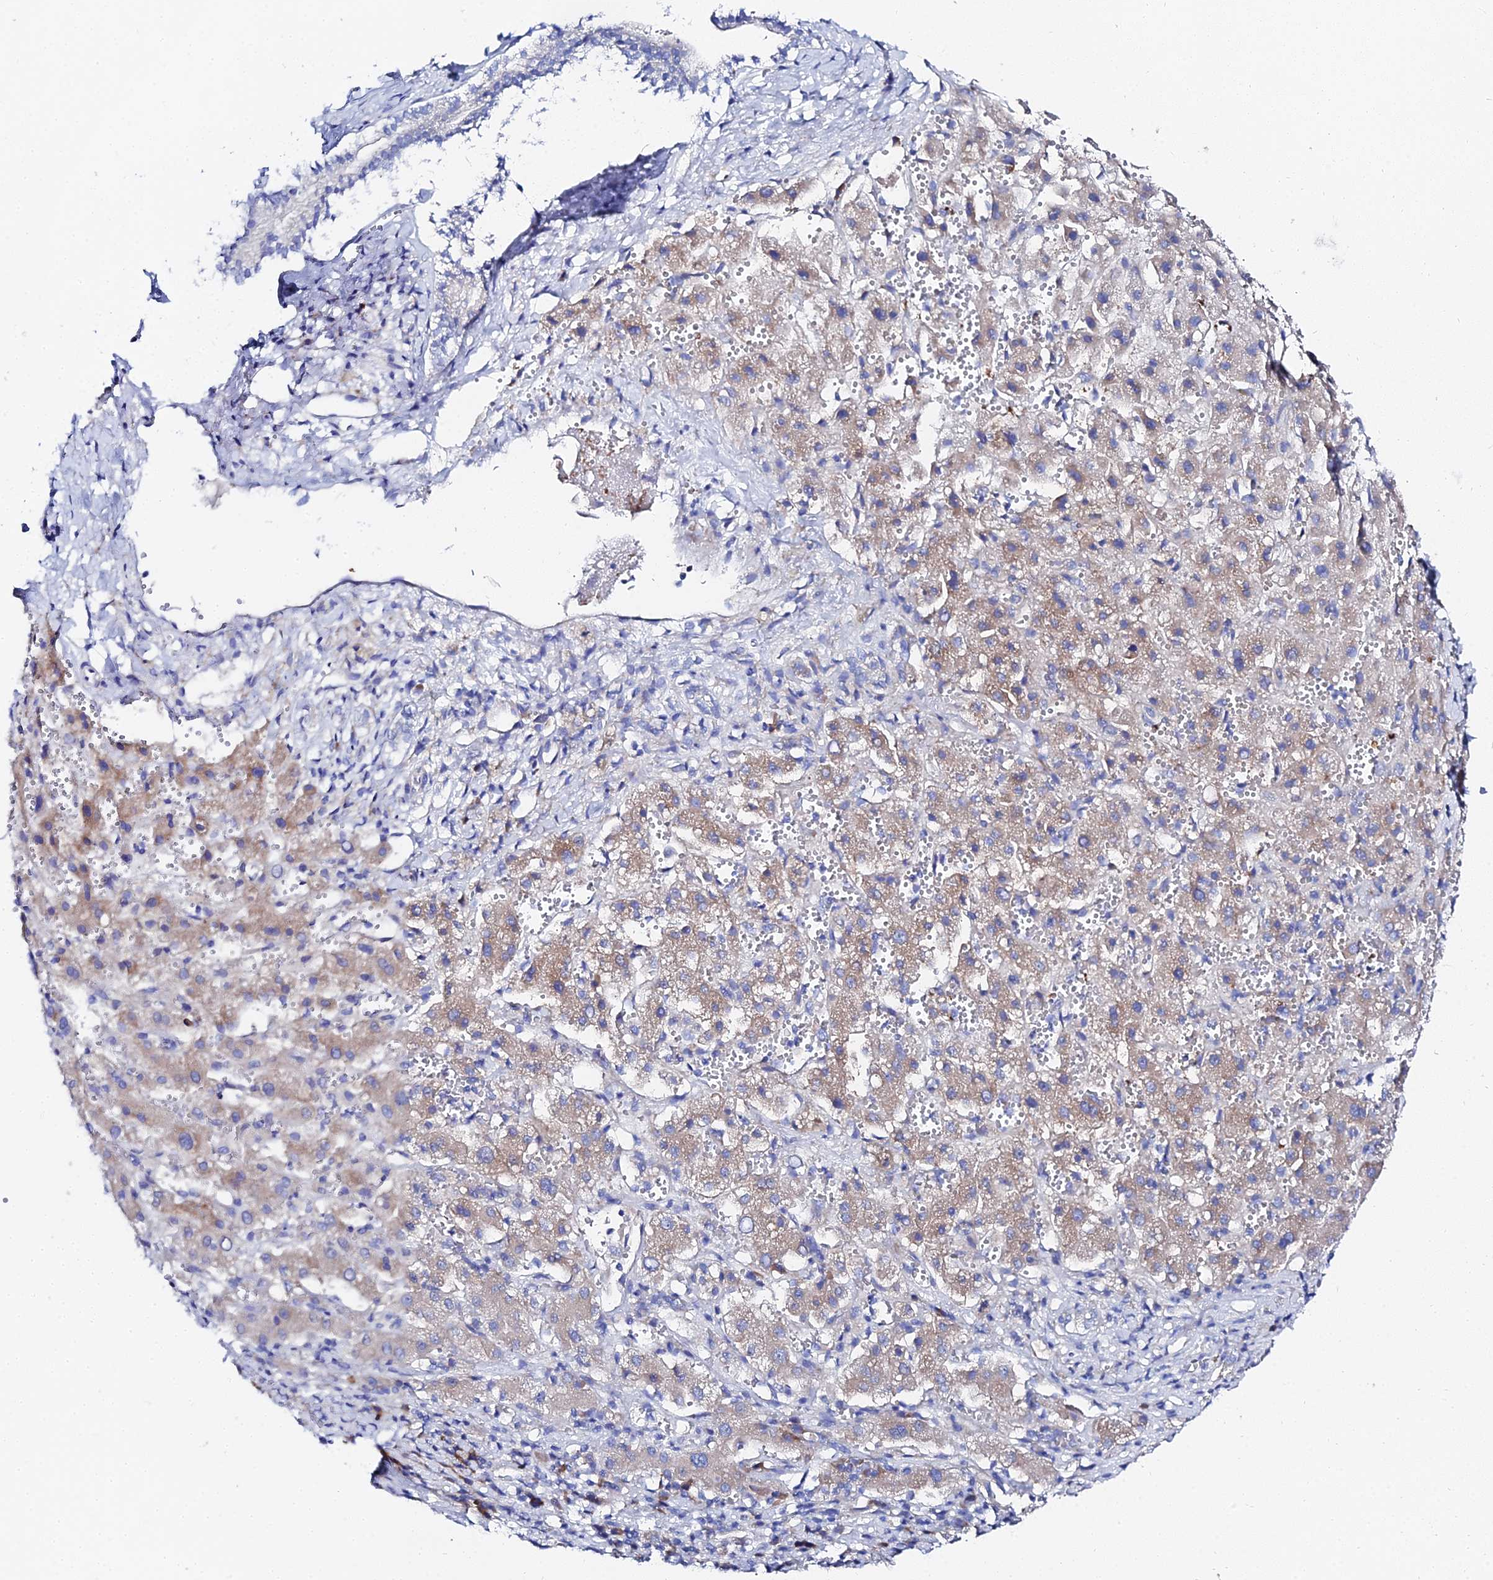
{"staining": {"intensity": "weak", "quantity": "25%-75%", "location": "cytoplasmic/membranous"}, "tissue": "liver cancer", "cell_type": "Tumor cells", "image_type": "cancer", "snomed": [{"axis": "morphology", "description": "Carcinoma, Hepatocellular, NOS"}, {"axis": "topography", "description": "Liver"}], "caption": "Protein expression analysis of hepatocellular carcinoma (liver) reveals weak cytoplasmic/membranous positivity in about 25%-75% of tumor cells. Nuclei are stained in blue.", "gene": "PTTG1", "patient": {"sex": "female", "age": 58}}